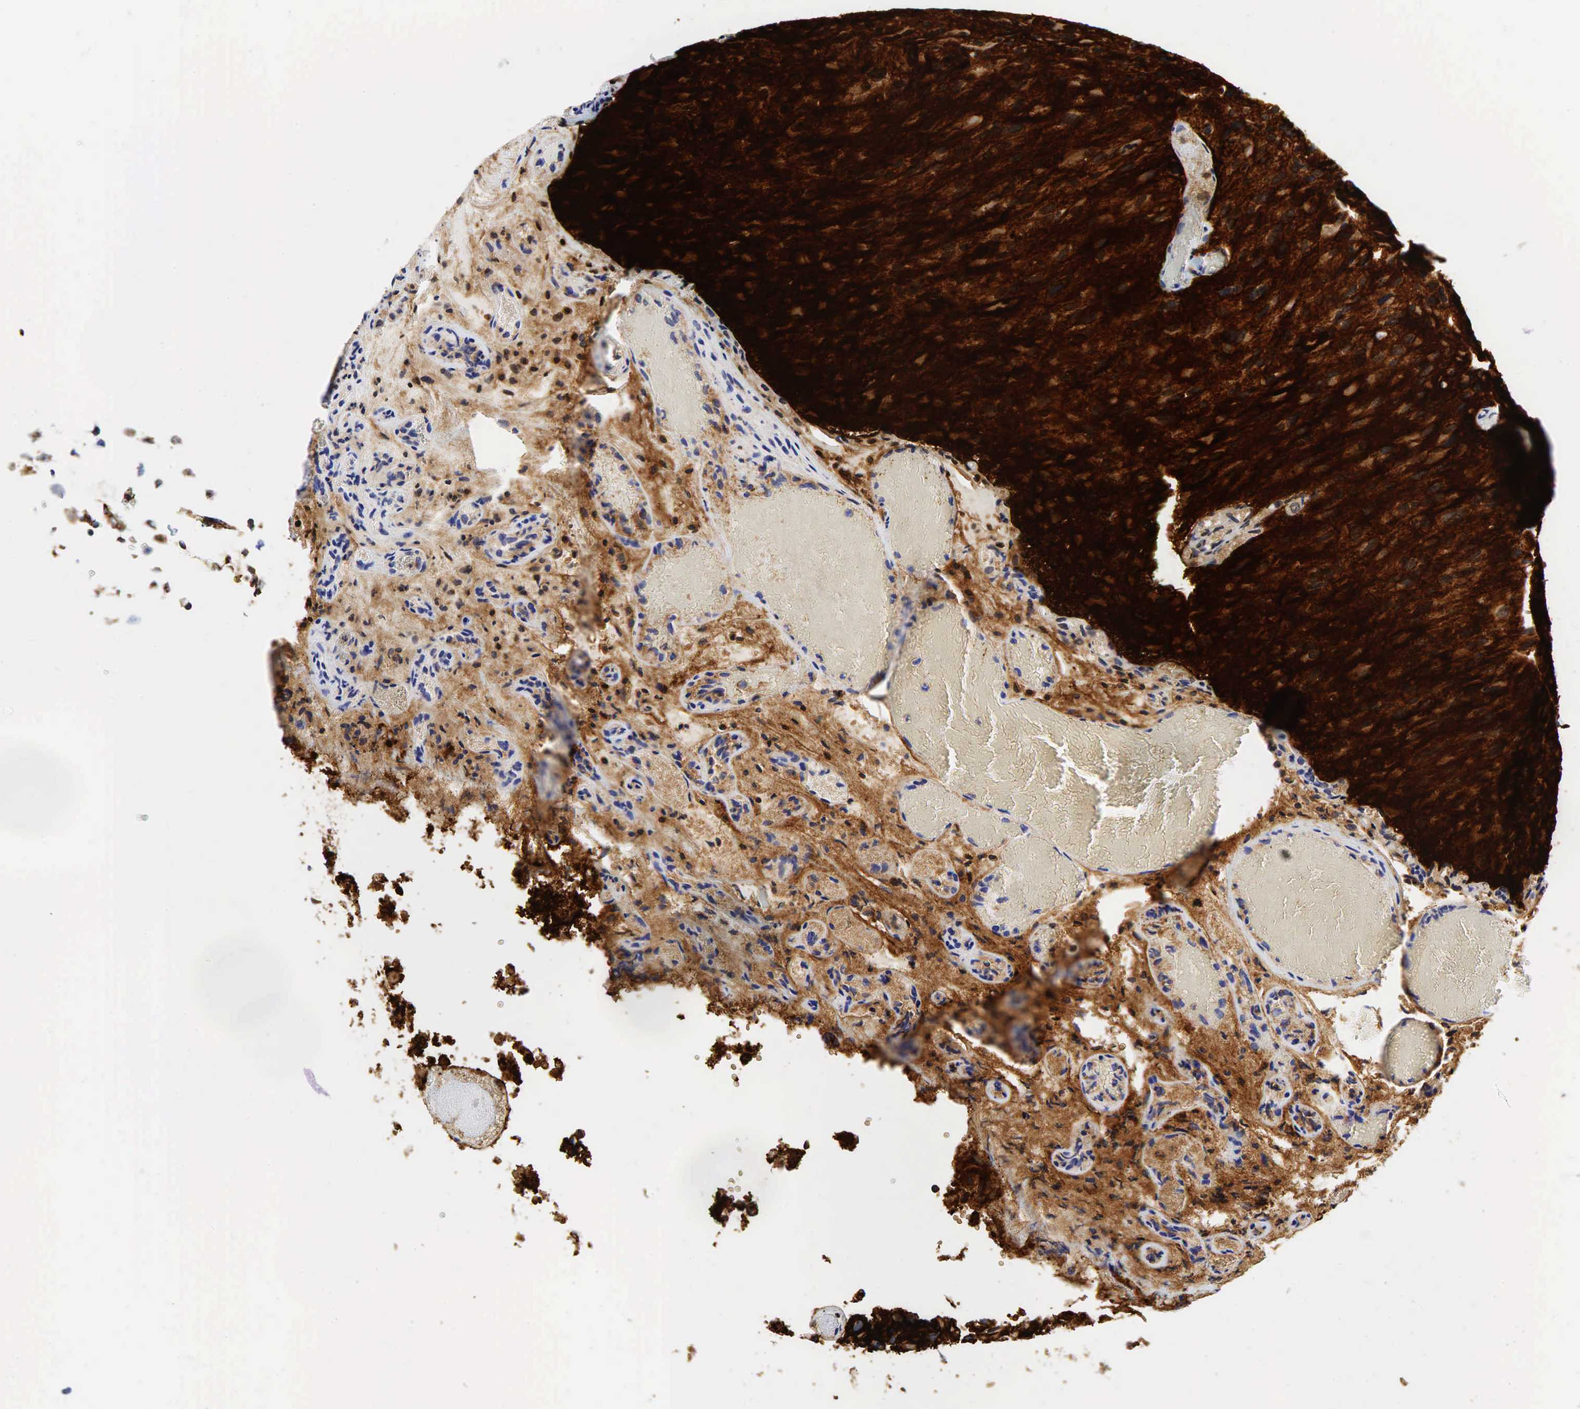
{"staining": {"intensity": "strong", "quantity": ">75%", "location": "cytoplasmic/membranous"}, "tissue": "glioma", "cell_type": "Tumor cells", "image_type": "cancer", "snomed": [{"axis": "morphology", "description": "Glioma, malignant, High grade"}, {"axis": "topography", "description": "Brain"}], "caption": "Glioma stained with DAB IHC exhibits high levels of strong cytoplasmic/membranous staining in approximately >75% of tumor cells.", "gene": "CD44", "patient": {"sex": "male", "age": 69}}